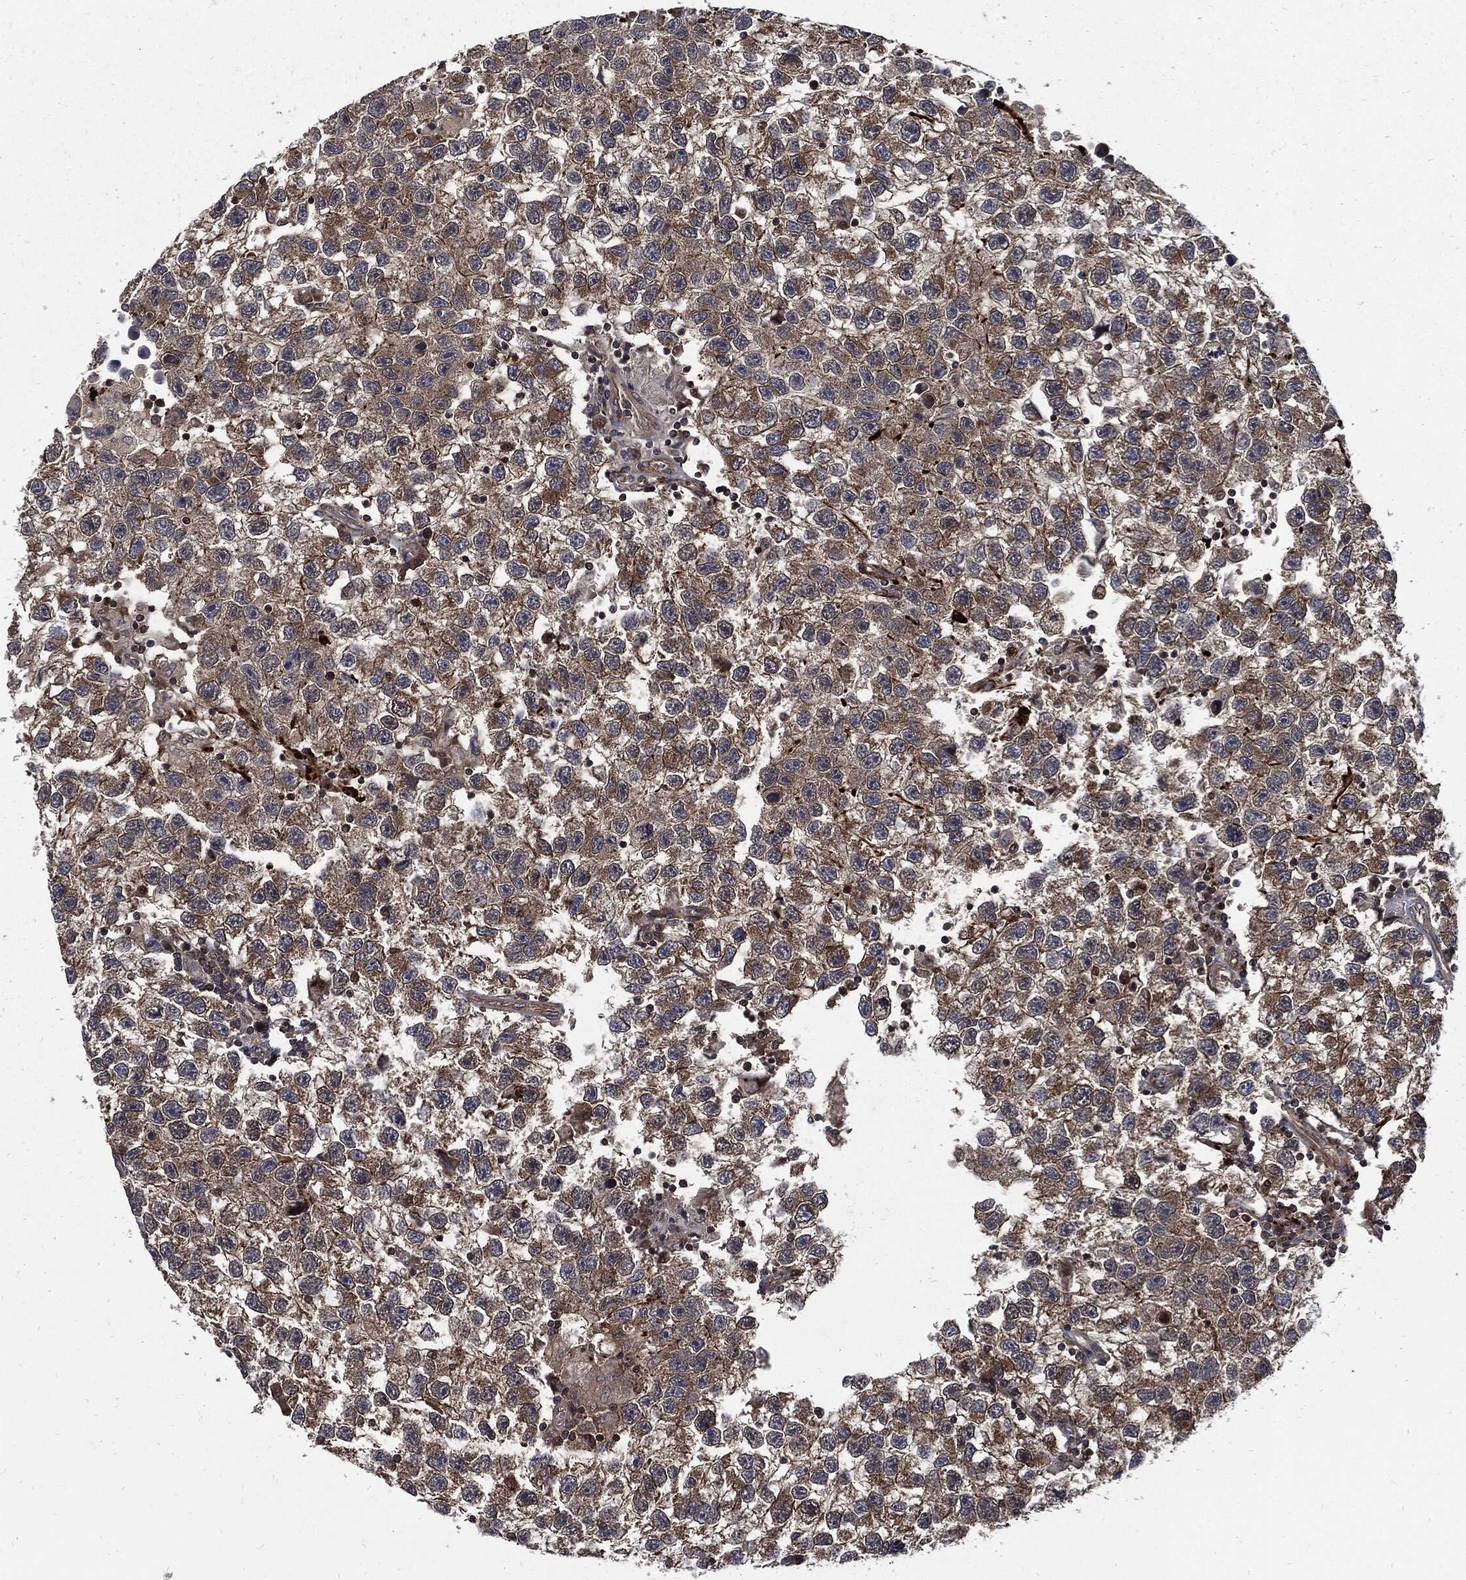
{"staining": {"intensity": "moderate", "quantity": "25%-75%", "location": "cytoplasmic/membranous"}, "tissue": "testis cancer", "cell_type": "Tumor cells", "image_type": "cancer", "snomed": [{"axis": "morphology", "description": "Seminoma, NOS"}, {"axis": "topography", "description": "Testis"}], "caption": "Immunohistochemical staining of human testis seminoma displays medium levels of moderate cytoplasmic/membranous staining in approximately 25%-75% of tumor cells. (DAB (3,3'-diaminobenzidine) IHC with brightfield microscopy, high magnification).", "gene": "CLU", "patient": {"sex": "male", "age": 26}}